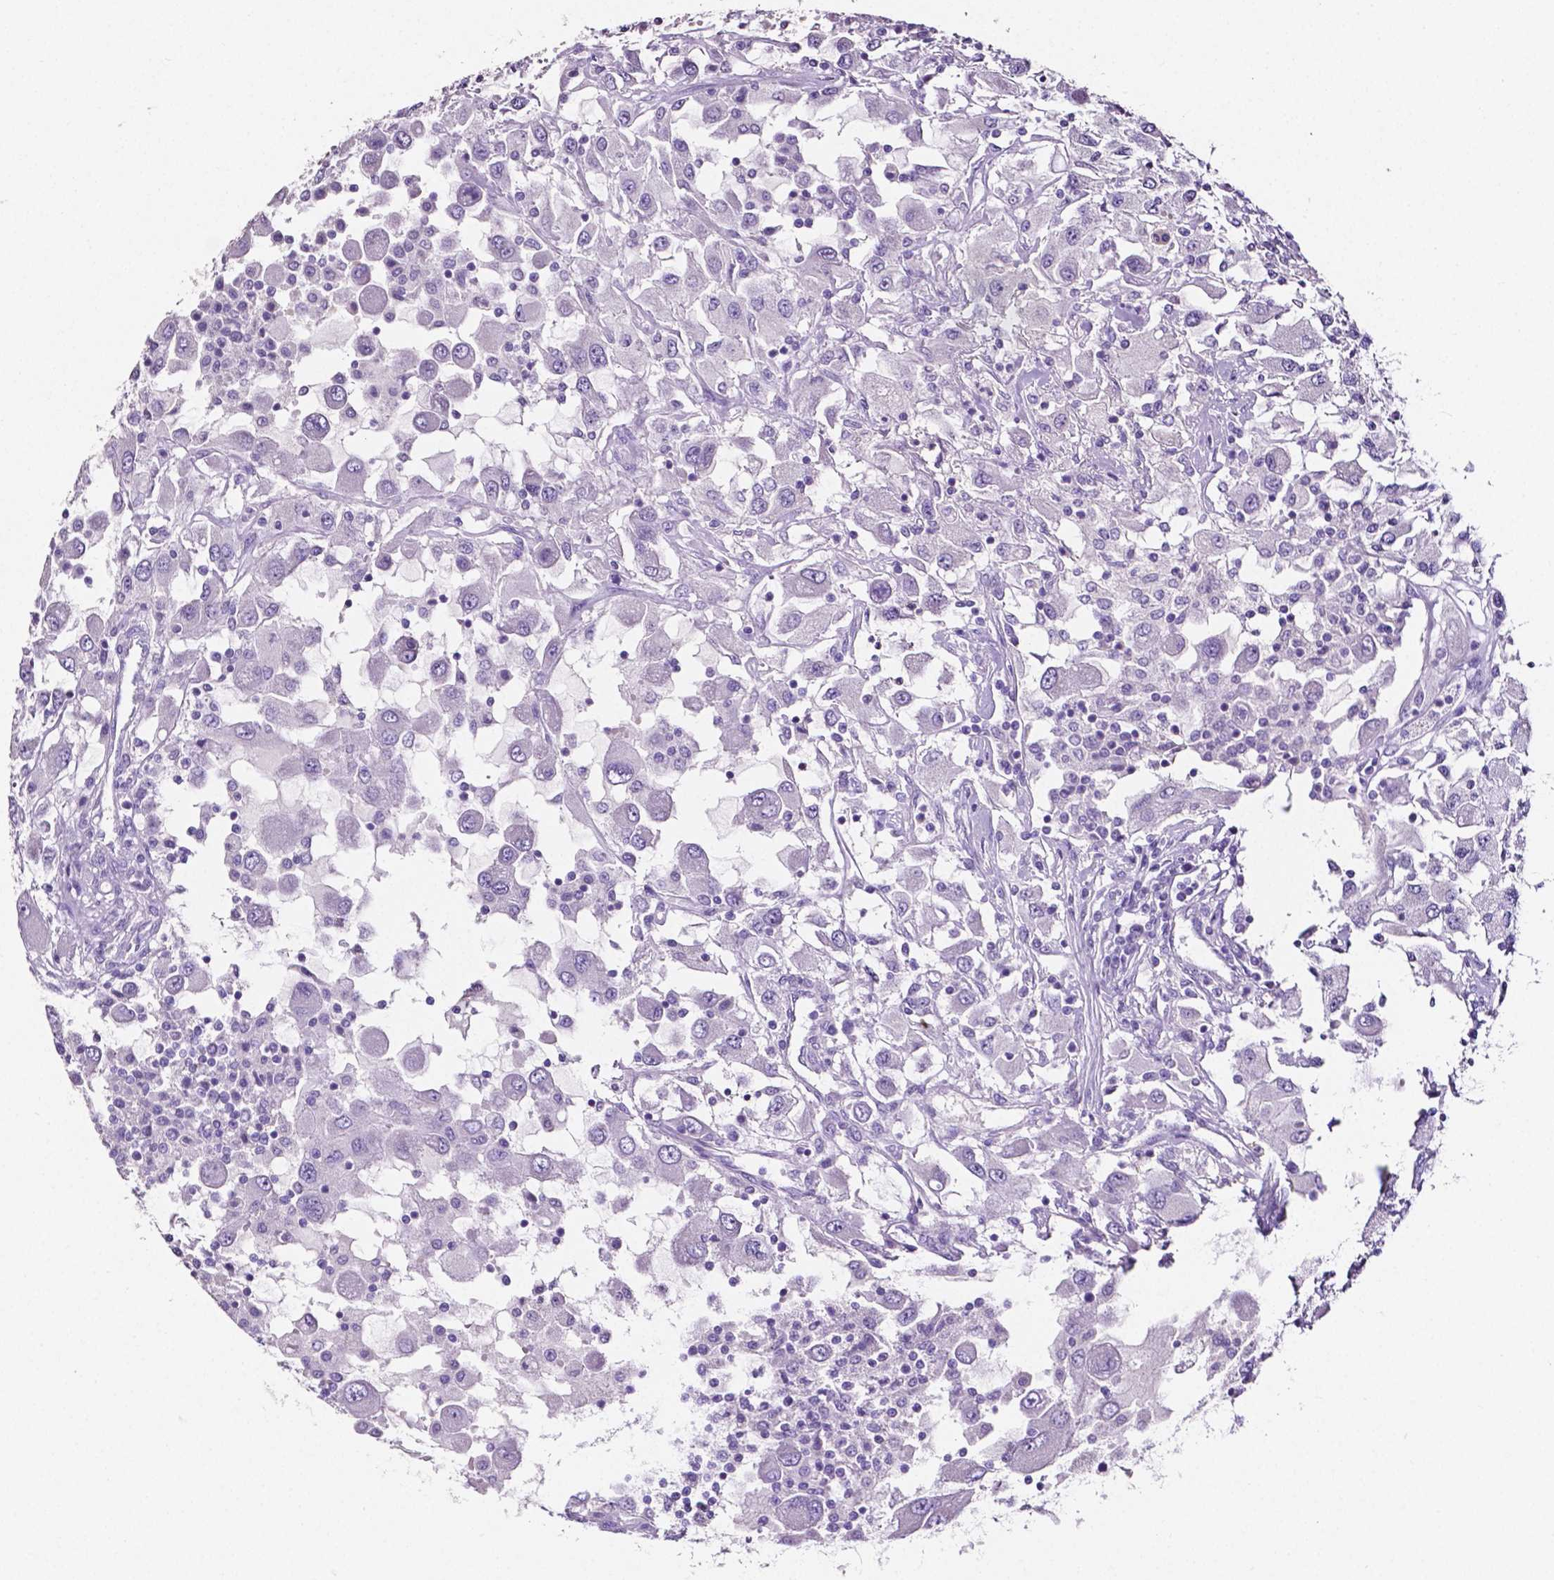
{"staining": {"intensity": "negative", "quantity": "none", "location": "none"}, "tissue": "renal cancer", "cell_type": "Tumor cells", "image_type": "cancer", "snomed": [{"axis": "morphology", "description": "Adenocarcinoma, NOS"}, {"axis": "topography", "description": "Kidney"}], "caption": "Tumor cells show no significant protein expression in adenocarcinoma (renal).", "gene": "SLC22A2", "patient": {"sex": "female", "age": 67}}